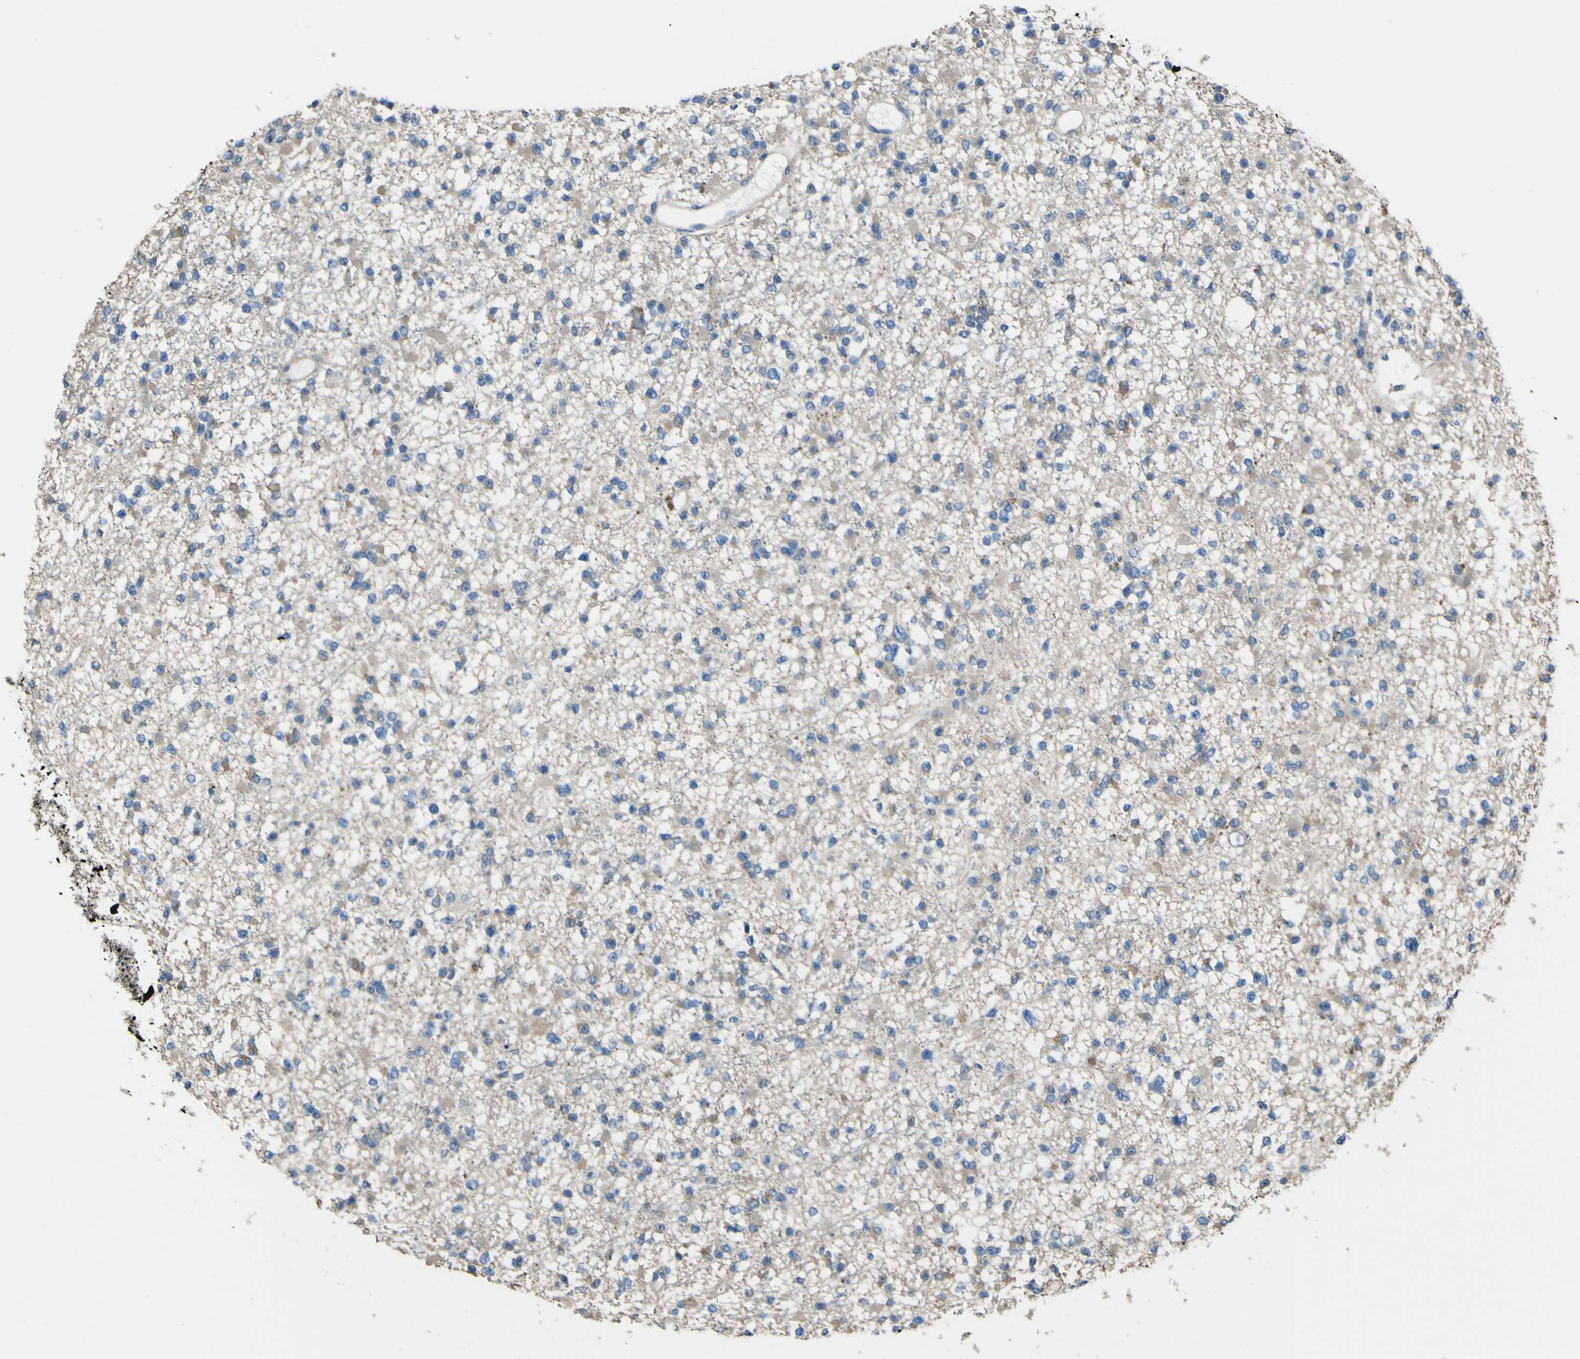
{"staining": {"intensity": "weak", "quantity": "<25%", "location": "cytoplasmic/membranous"}, "tissue": "glioma", "cell_type": "Tumor cells", "image_type": "cancer", "snomed": [{"axis": "morphology", "description": "Glioma, malignant, Low grade"}, {"axis": "topography", "description": "Brain"}], "caption": "DAB (3,3'-diaminobenzidine) immunohistochemical staining of glioma exhibits no significant expression in tumor cells.", "gene": "NAALADL2", "patient": {"sex": "female", "age": 22}}